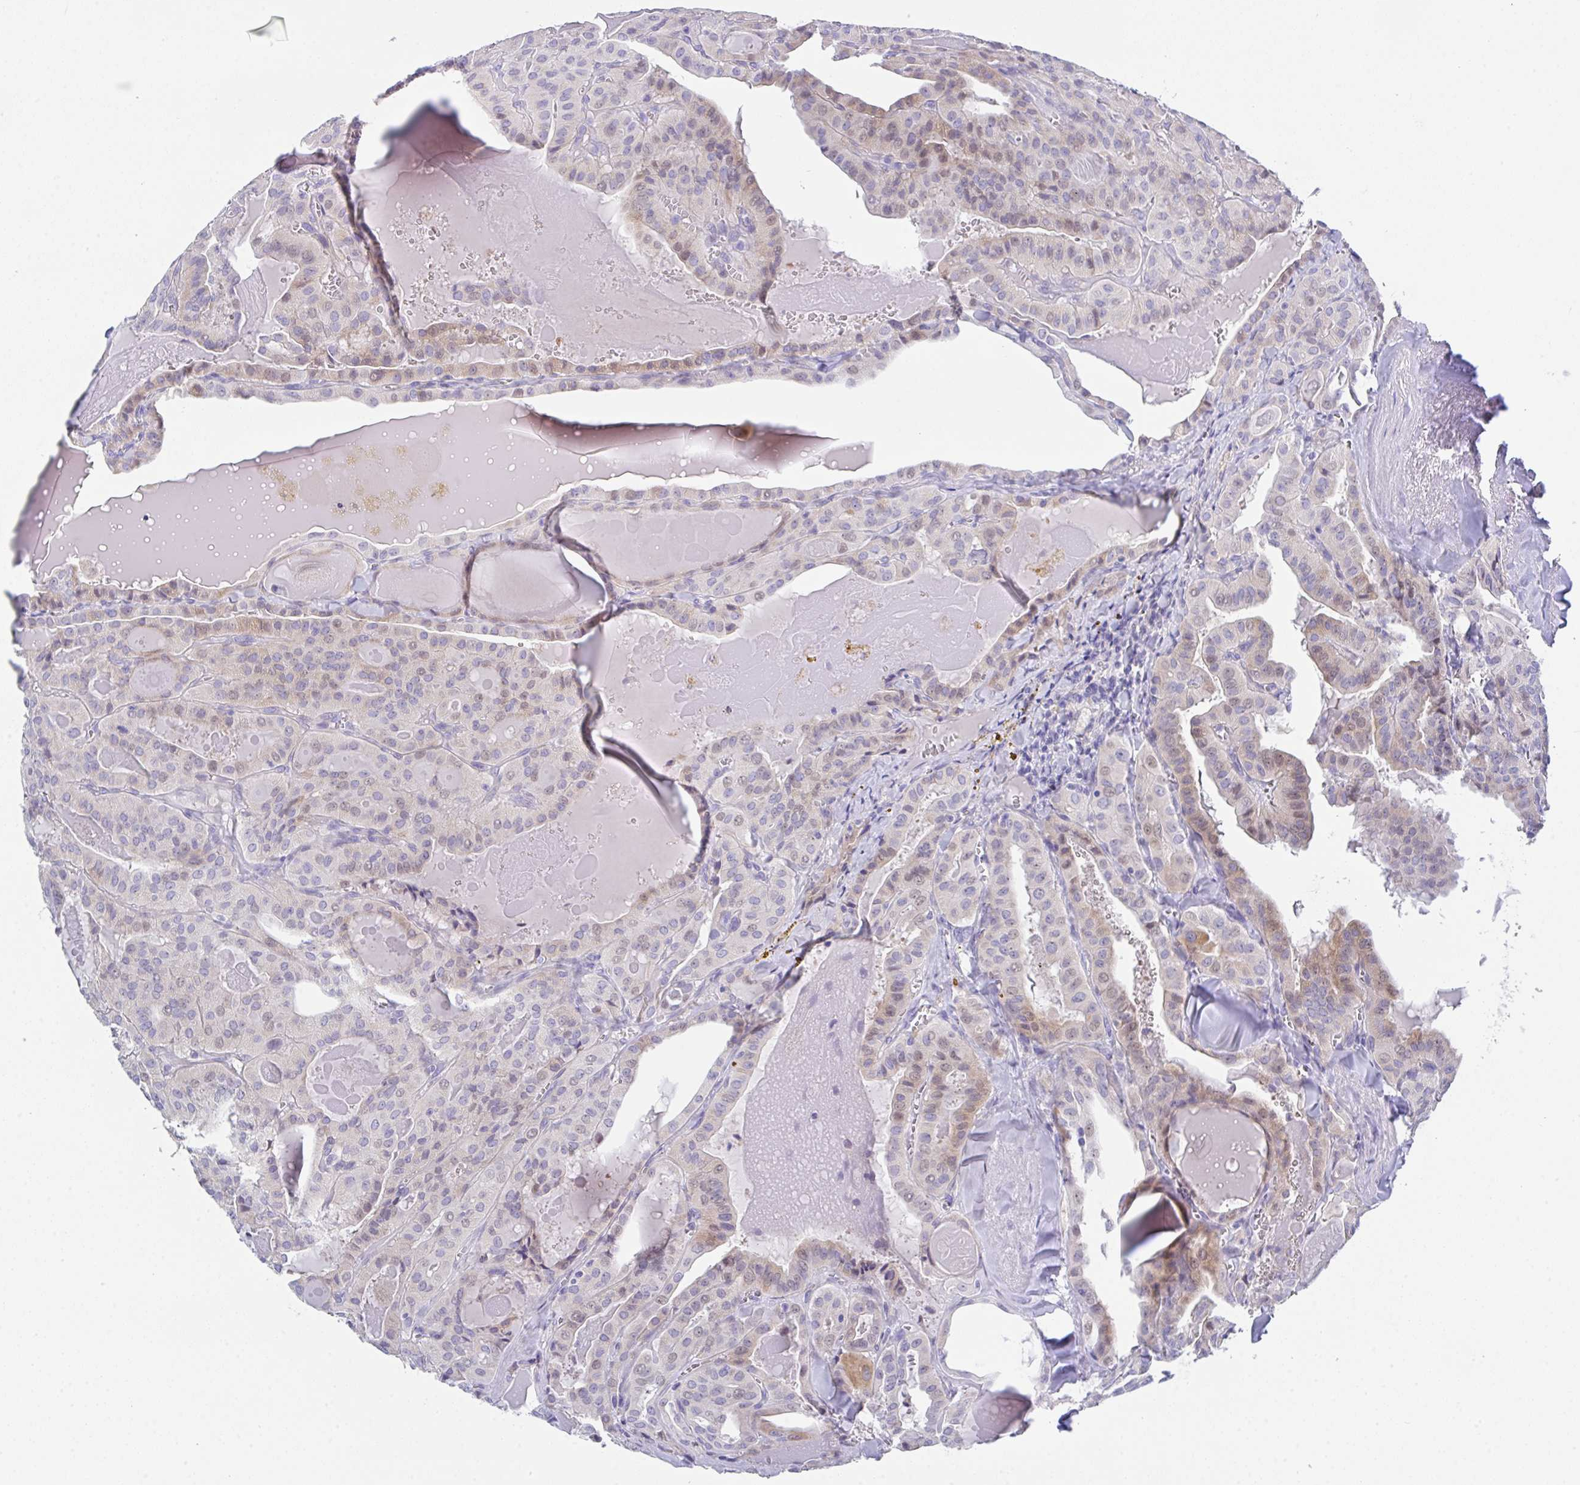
{"staining": {"intensity": "weak", "quantity": "25%-75%", "location": "cytoplasmic/membranous"}, "tissue": "thyroid cancer", "cell_type": "Tumor cells", "image_type": "cancer", "snomed": [{"axis": "morphology", "description": "Papillary adenocarcinoma, NOS"}, {"axis": "topography", "description": "Thyroid gland"}], "caption": "Immunohistochemical staining of thyroid cancer (papillary adenocarcinoma) shows weak cytoplasmic/membranous protein expression in about 25%-75% of tumor cells.", "gene": "FBXO47", "patient": {"sex": "male", "age": 52}}